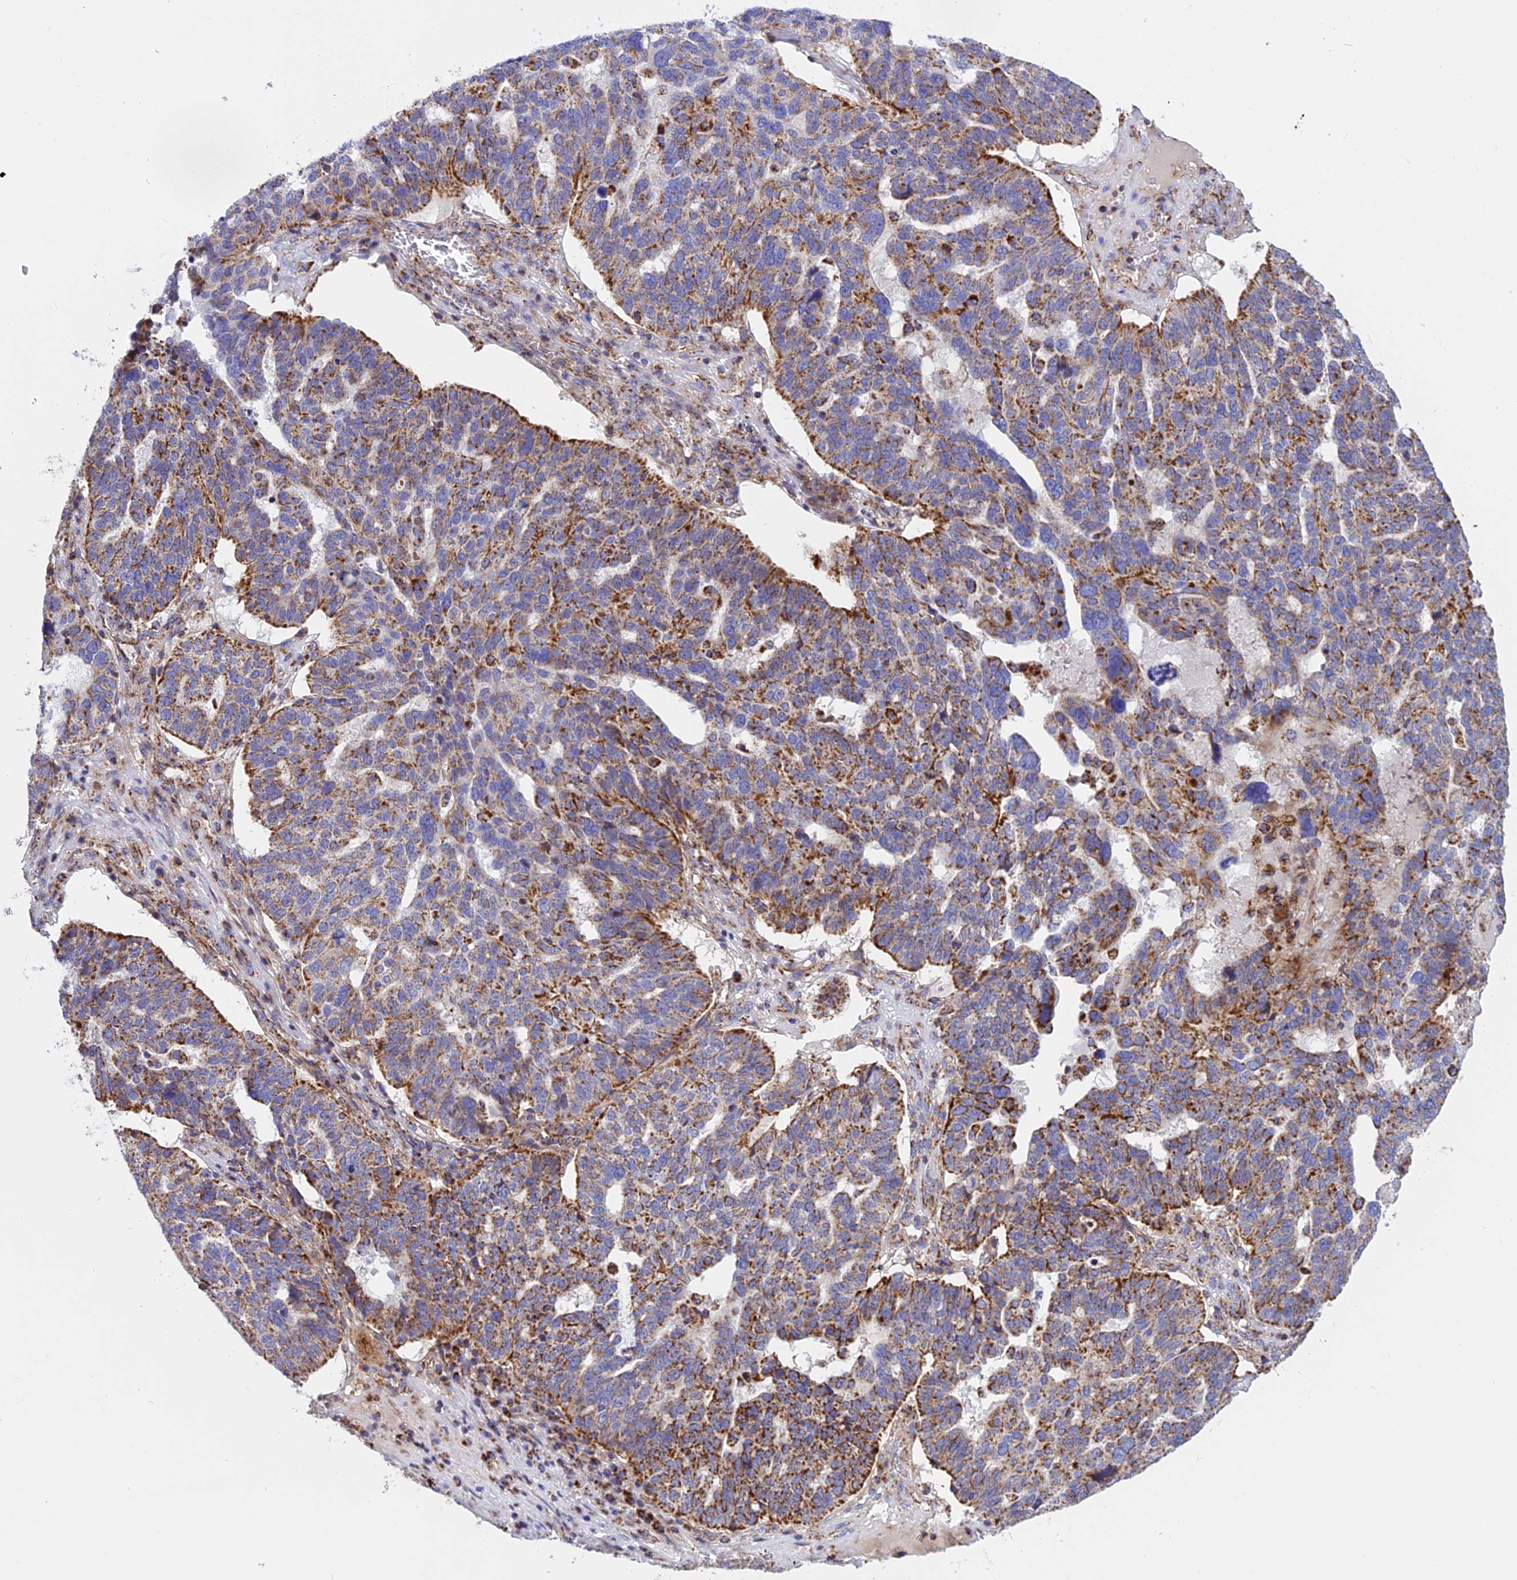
{"staining": {"intensity": "strong", "quantity": "25%-75%", "location": "cytoplasmic/membranous"}, "tissue": "ovarian cancer", "cell_type": "Tumor cells", "image_type": "cancer", "snomed": [{"axis": "morphology", "description": "Cystadenocarcinoma, serous, NOS"}, {"axis": "topography", "description": "Ovary"}], "caption": "DAB immunohistochemical staining of serous cystadenocarcinoma (ovarian) displays strong cytoplasmic/membranous protein staining in approximately 25%-75% of tumor cells.", "gene": "UQCRB", "patient": {"sex": "female", "age": 59}}